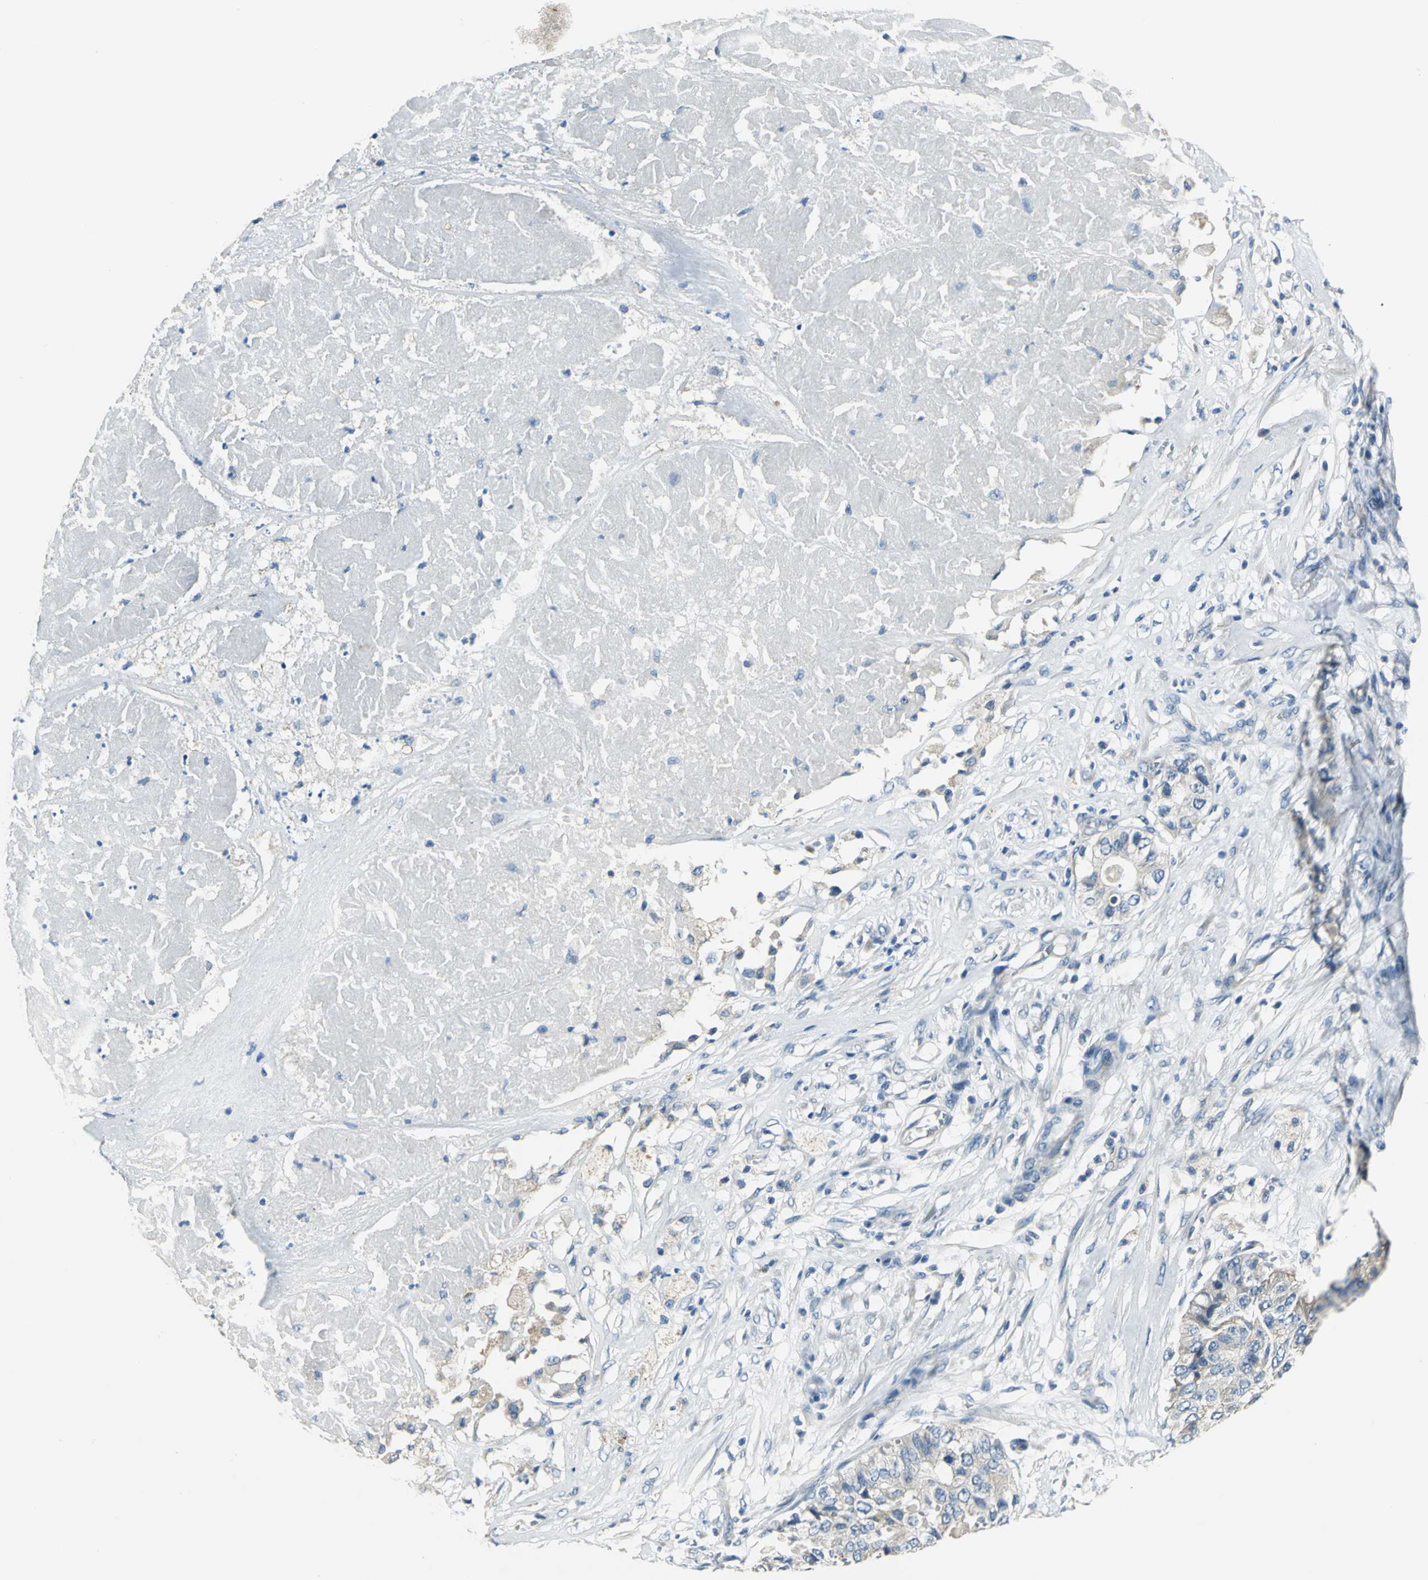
{"staining": {"intensity": "weak", "quantity": "25%-75%", "location": "cytoplasmic/membranous"}, "tissue": "pancreatic cancer", "cell_type": "Tumor cells", "image_type": "cancer", "snomed": [{"axis": "morphology", "description": "Adenocarcinoma, NOS"}, {"axis": "topography", "description": "Pancreas"}], "caption": "This photomicrograph demonstrates immunohistochemistry staining of human pancreatic adenocarcinoma, with low weak cytoplasmic/membranous expression in approximately 25%-75% of tumor cells.", "gene": "SLC16A7", "patient": {"sex": "male", "age": 50}}